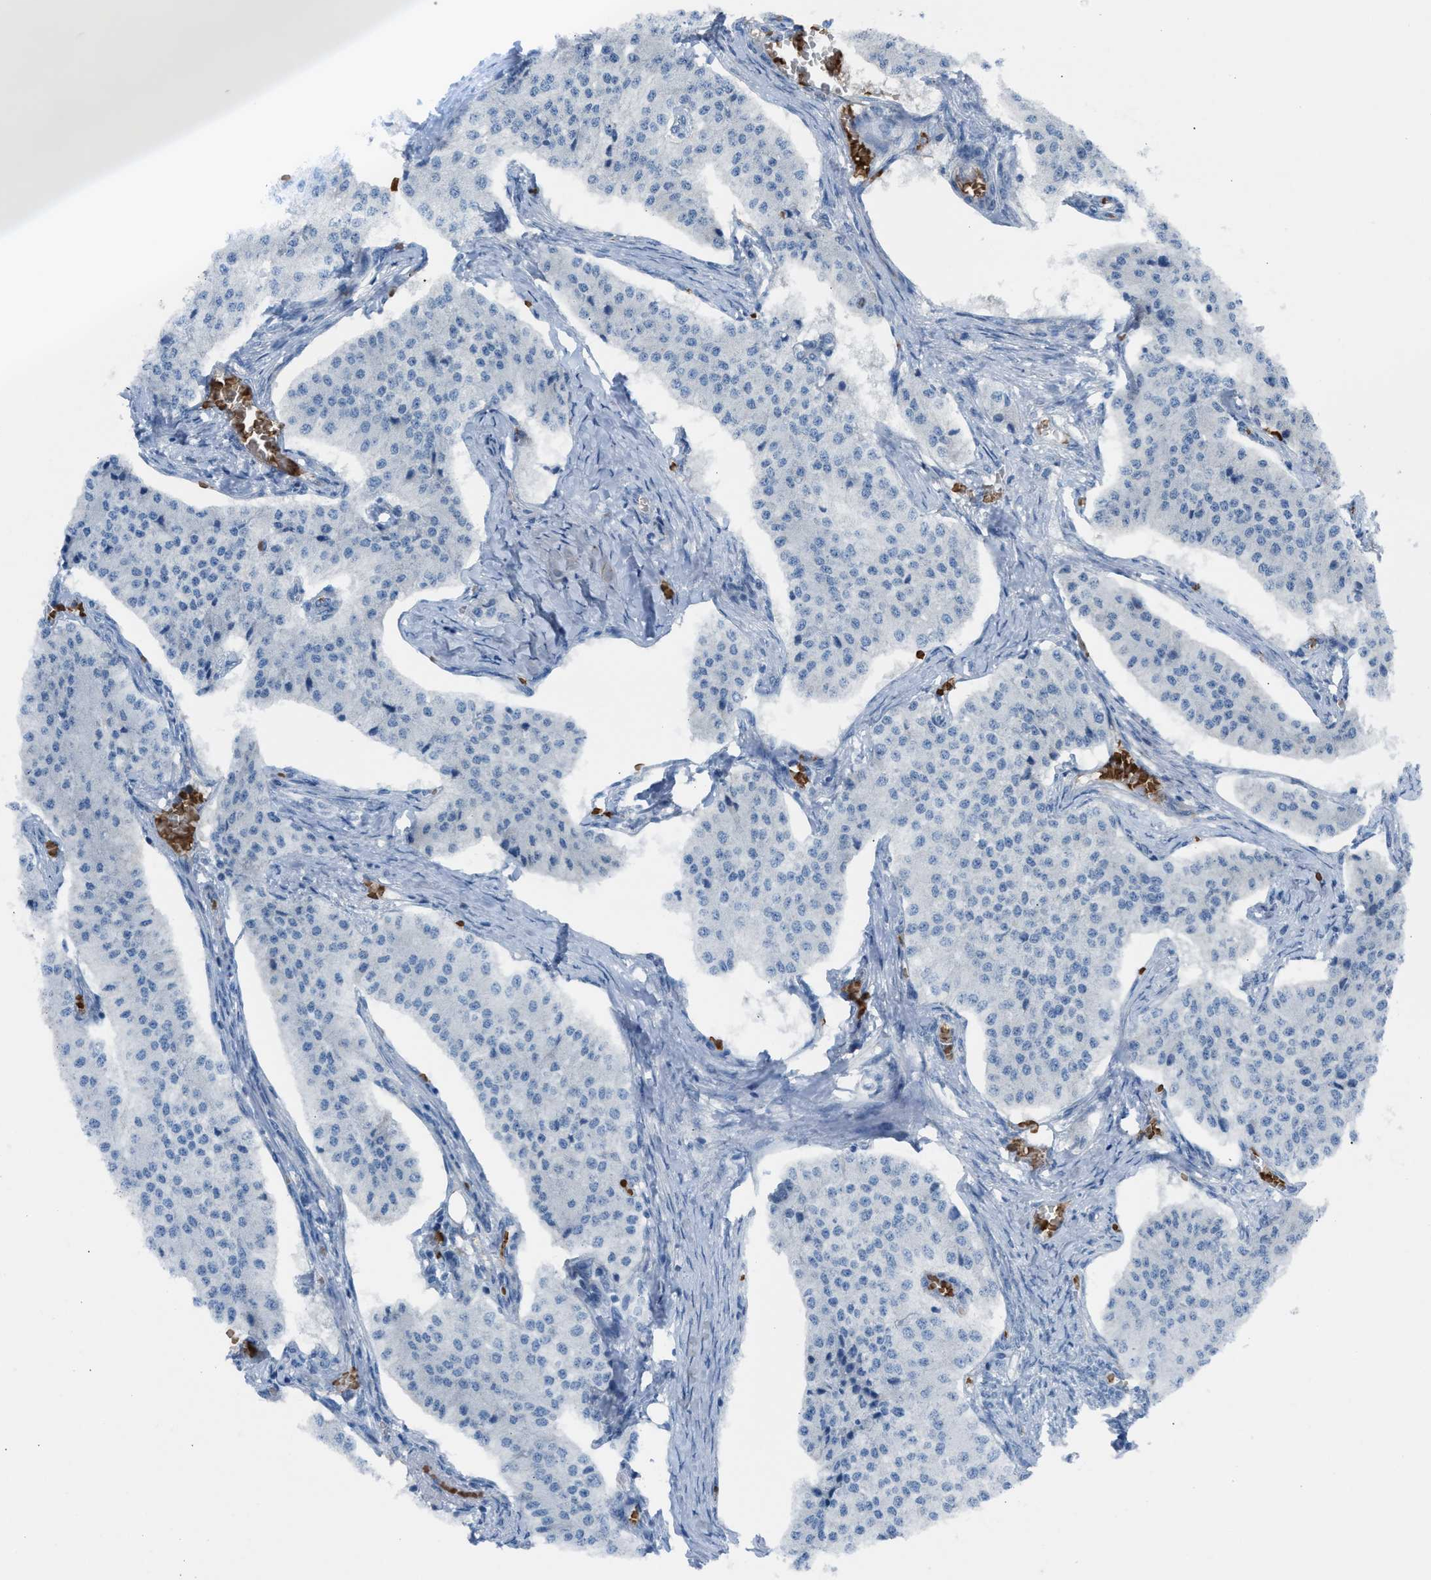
{"staining": {"intensity": "negative", "quantity": "none", "location": "none"}, "tissue": "carcinoid", "cell_type": "Tumor cells", "image_type": "cancer", "snomed": [{"axis": "morphology", "description": "Carcinoid, malignant, NOS"}, {"axis": "topography", "description": "Colon"}], "caption": "High magnification brightfield microscopy of malignant carcinoid stained with DAB (3,3'-diaminobenzidine) (brown) and counterstained with hematoxylin (blue): tumor cells show no significant staining. (DAB IHC, high magnification).", "gene": "CFAP77", "patient": {"sex": "female", "age": 52}}